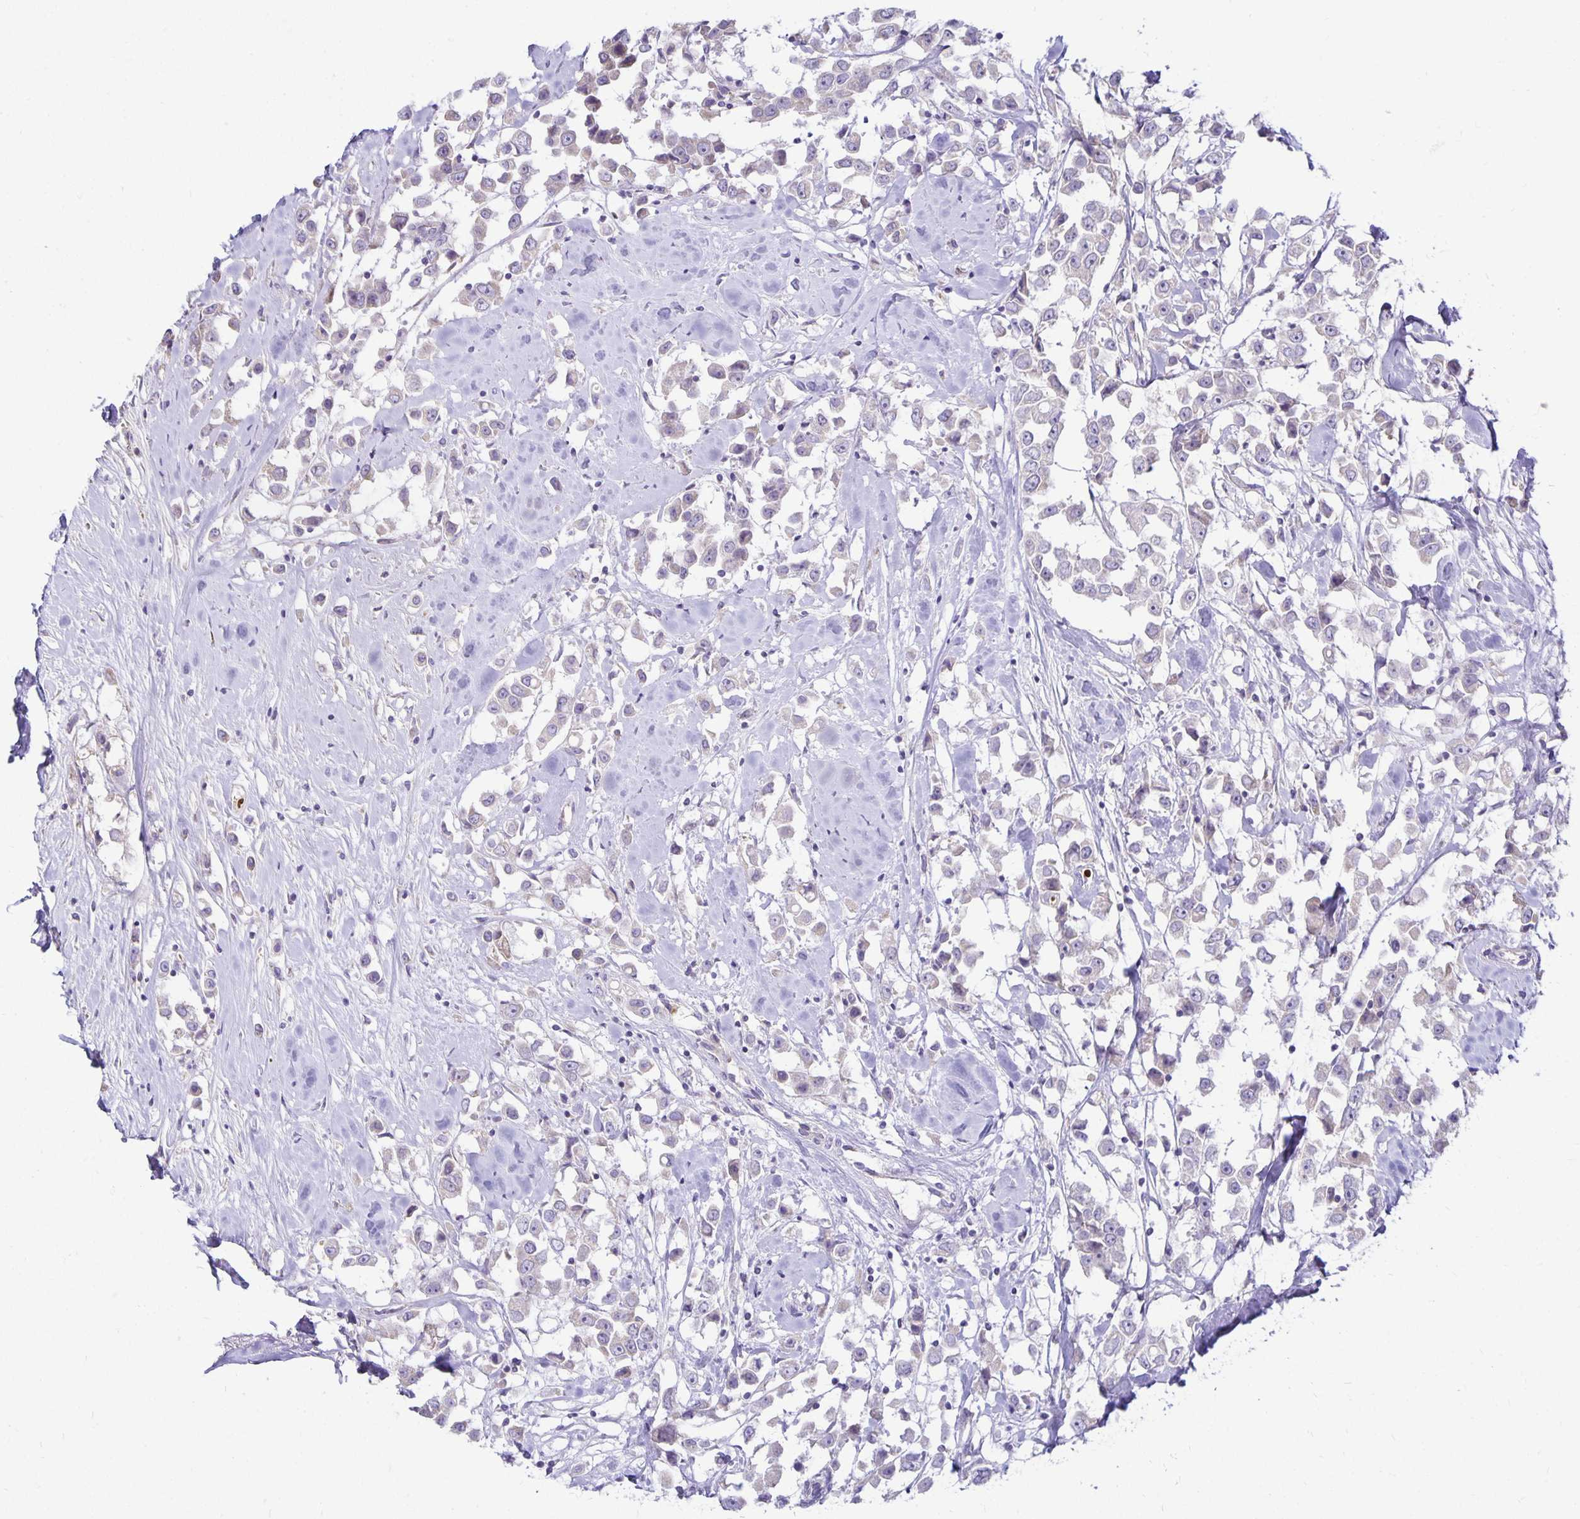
{"staining": {"intensity": "negative", "quantity": "none", "location": "none"}, "tissue": "breast cancer", "cell_type": "Tumor cells", "image_type": "cancer", "snomed": [{"axis": "morphology", "description": "Duct carcinoma"}, {"axis": "topography", "description": "Breast"}], "caption": "High magnification brightfield microscopy of invasive ductal carcinoma (breast) stained with DAB (3,3'-diaminobenzidine) (brown) and counterstained with hematoxylin (blue): tumor cells show no significant positivity.", "gene": "FN3K", "patient": {"sex": "female", "age": 61}}